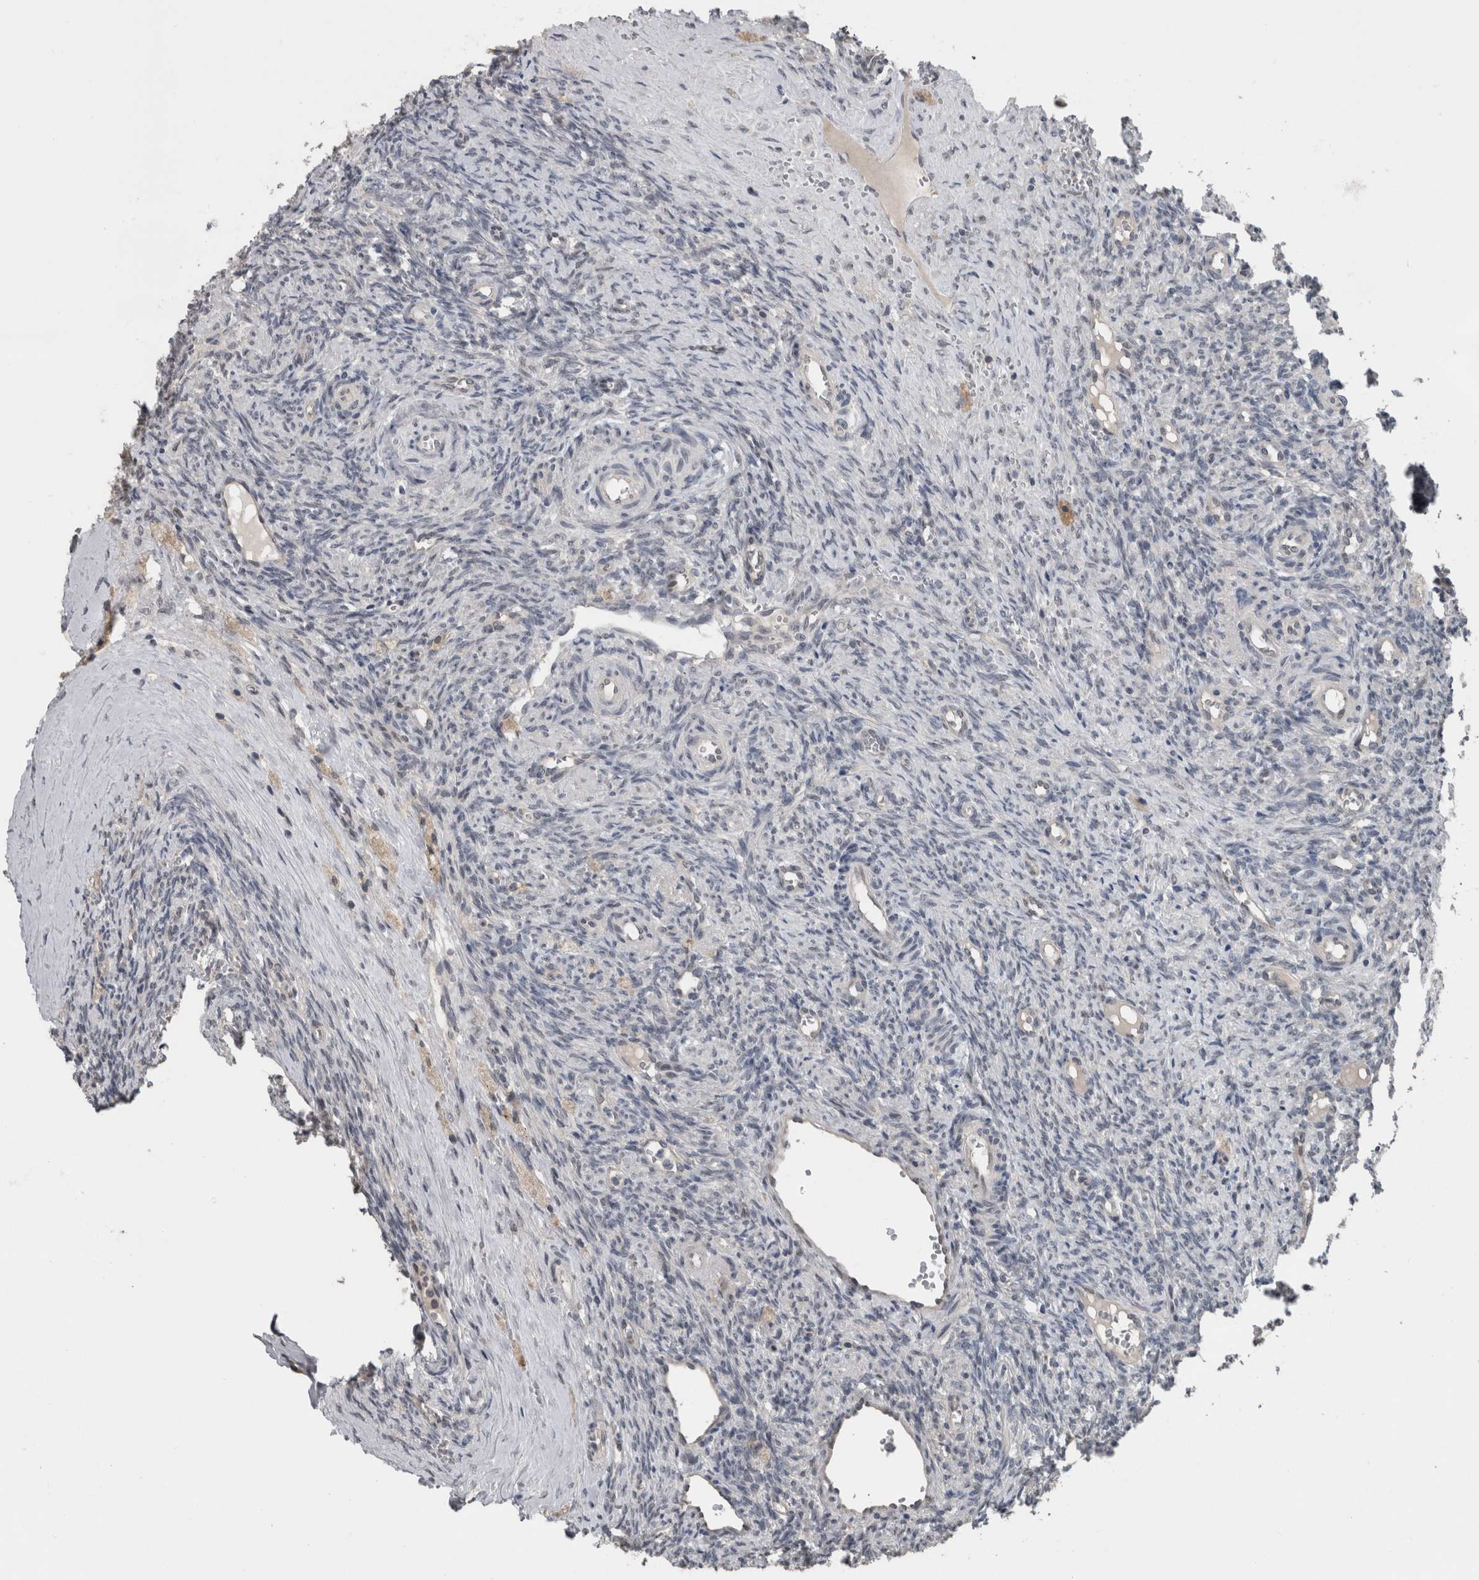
{"staining": {"intensity": "weak", "quantity": "<25%", "location": "nuclear"}, "tissue": "ovary", "cell_type": "Follicle cells", "image_type": "normal", "snomed": [{"axis": "morphology", "description": "Normal tissue, NOS"}, {"axis": "topography", "description": "Ovary"}], "caption": "The immunohistochemistry (IHC) photomicrograph has no significant expression in follicle cells of ovary. (DAB IHC, high magnification).", "gene": "ZBTB21", "patient": {"sex": "female", "age": 41}}